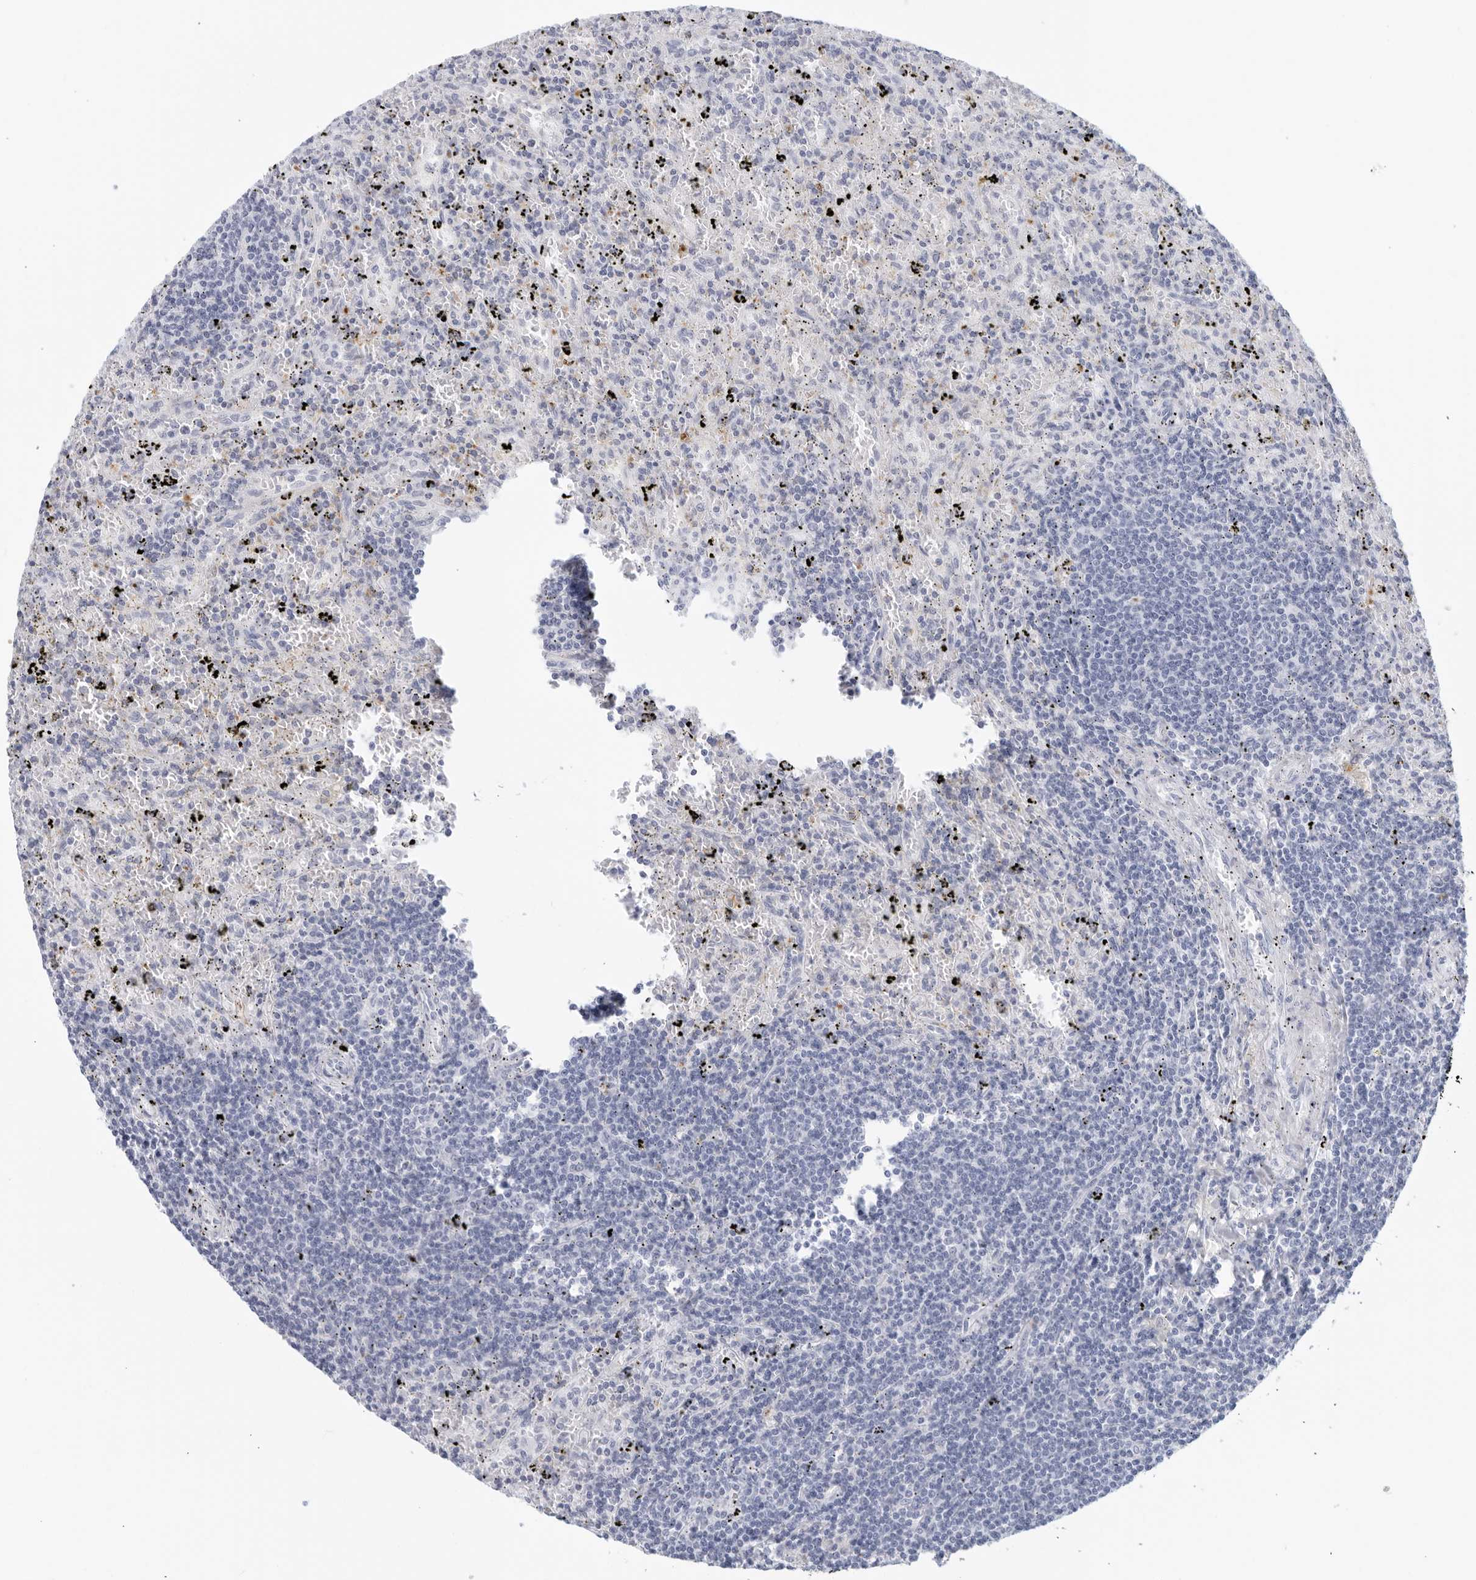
{"staining": {"intensity": "negative", "quantity": "none", "location": "none"}, "tissue": "lymphoma", "cell_type": "Tumor cells", "image_type": "cancer", "snomed": [{"axis": "morphology", "description": "Malignant lymphoma, non-Hodgkin's type, Low grade"}, {"axis": "topography", "description": "Spleen"}], "caption": "The IHC image has no significant expression in tumor cells of lymphoma tissue. (DAB (3,3'-diaminobenzidine) IHC visualized using brightfield microscopy, high magnification).", "gene": "FGG", "patient": {"sex": "male", "age": 76}}